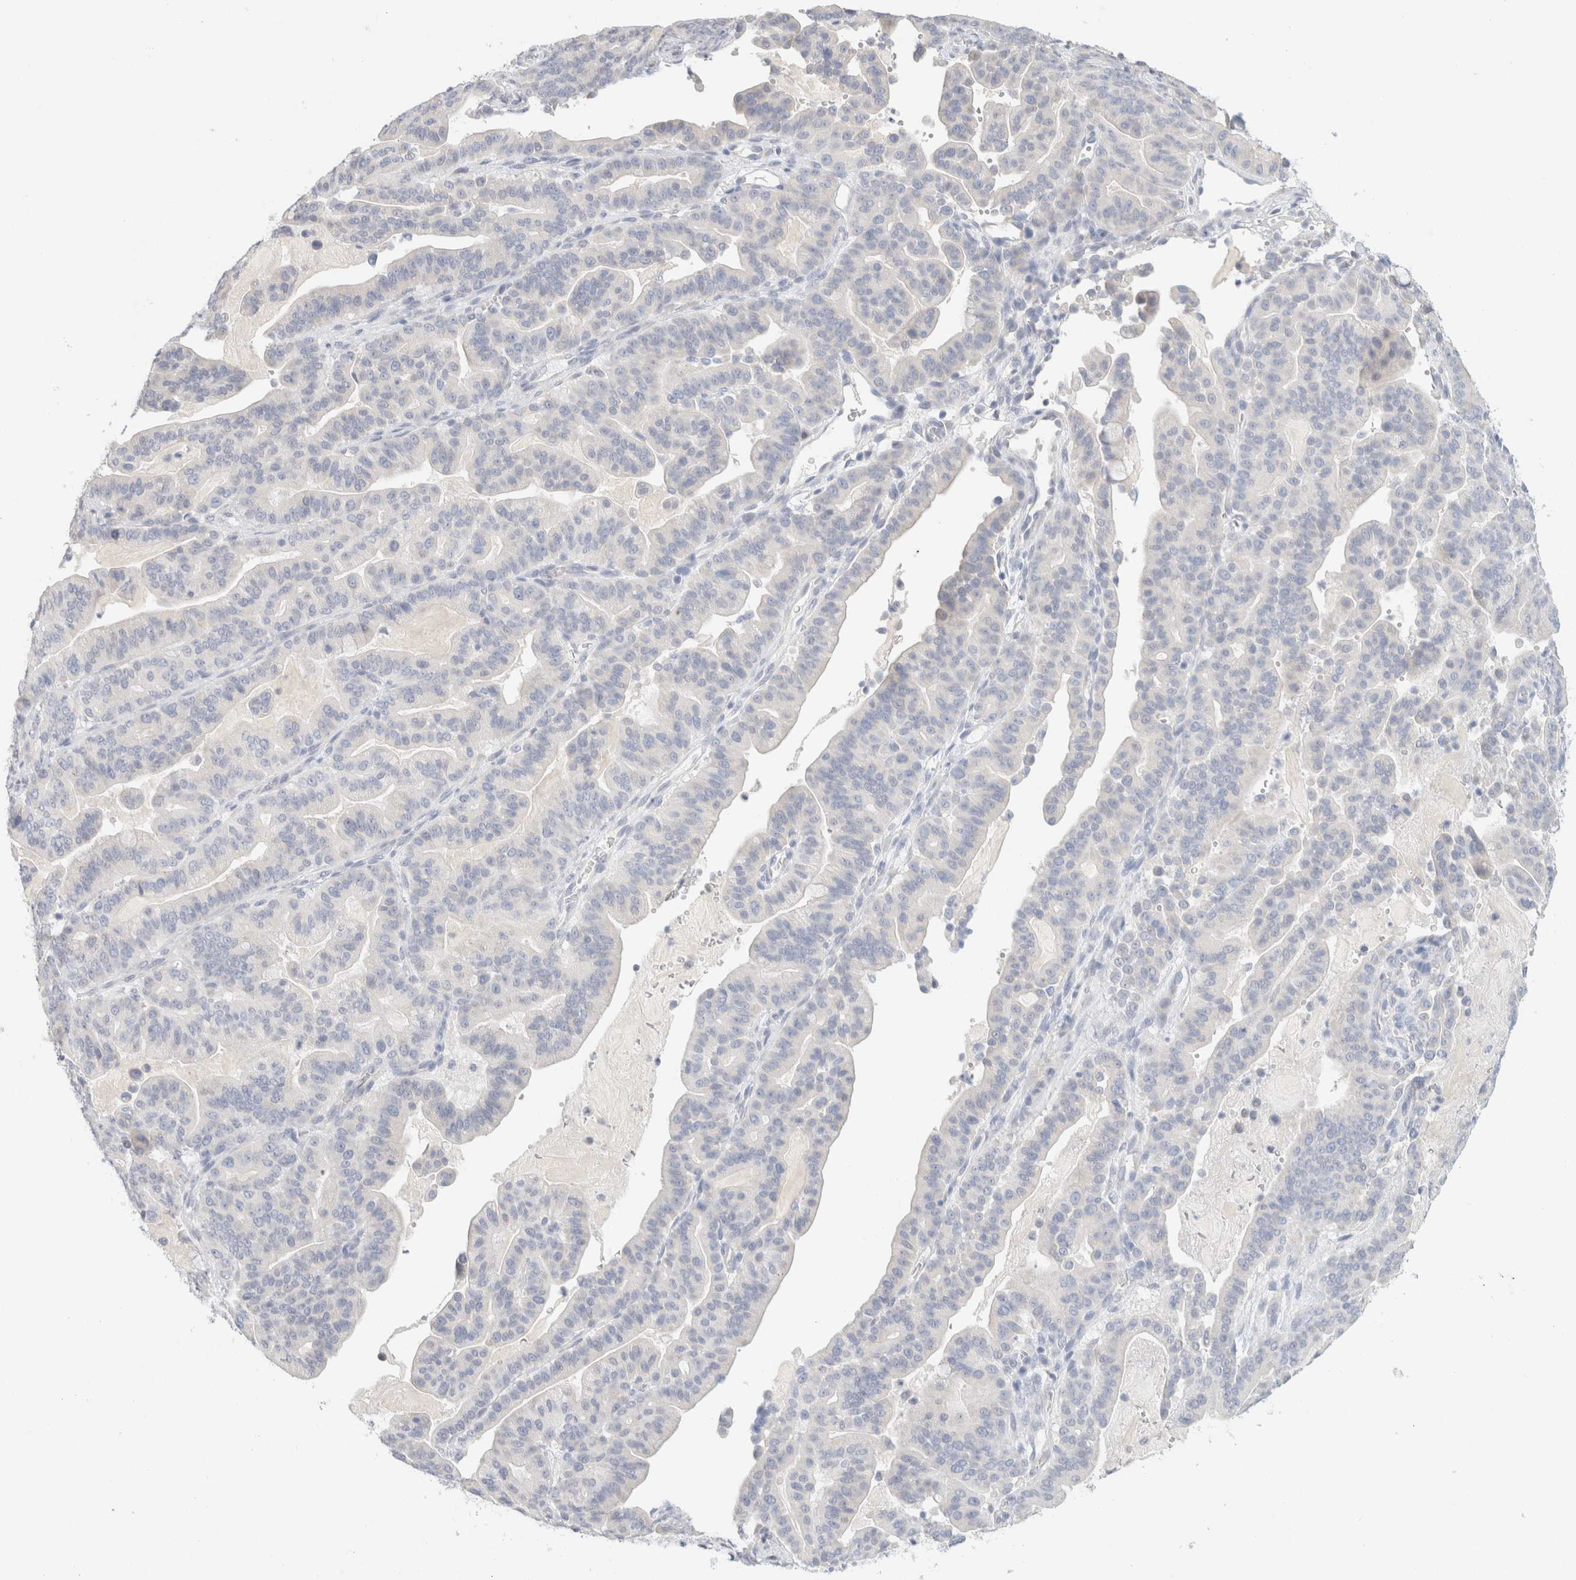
{"staining": {"intensity": "negative", "quantity": "none", "location": "none"}, "tissue": "pancreatic cancer", "cell_type": "Tumor cells", "image_type": "cancer", "snomed": [{"axis": "morphology", "description": "Adenocarcinoma, NOS"}, {"axis": "topography", "description": "Pancreas"}], "caption": "A high-resolution photomicrograph shows IHC staining of adenocarcinoma (pancreatic), which reveals no significant positivity in tumor cells.", "gene": "NEFM", "patient": {"sex": "male", "age": 63}}